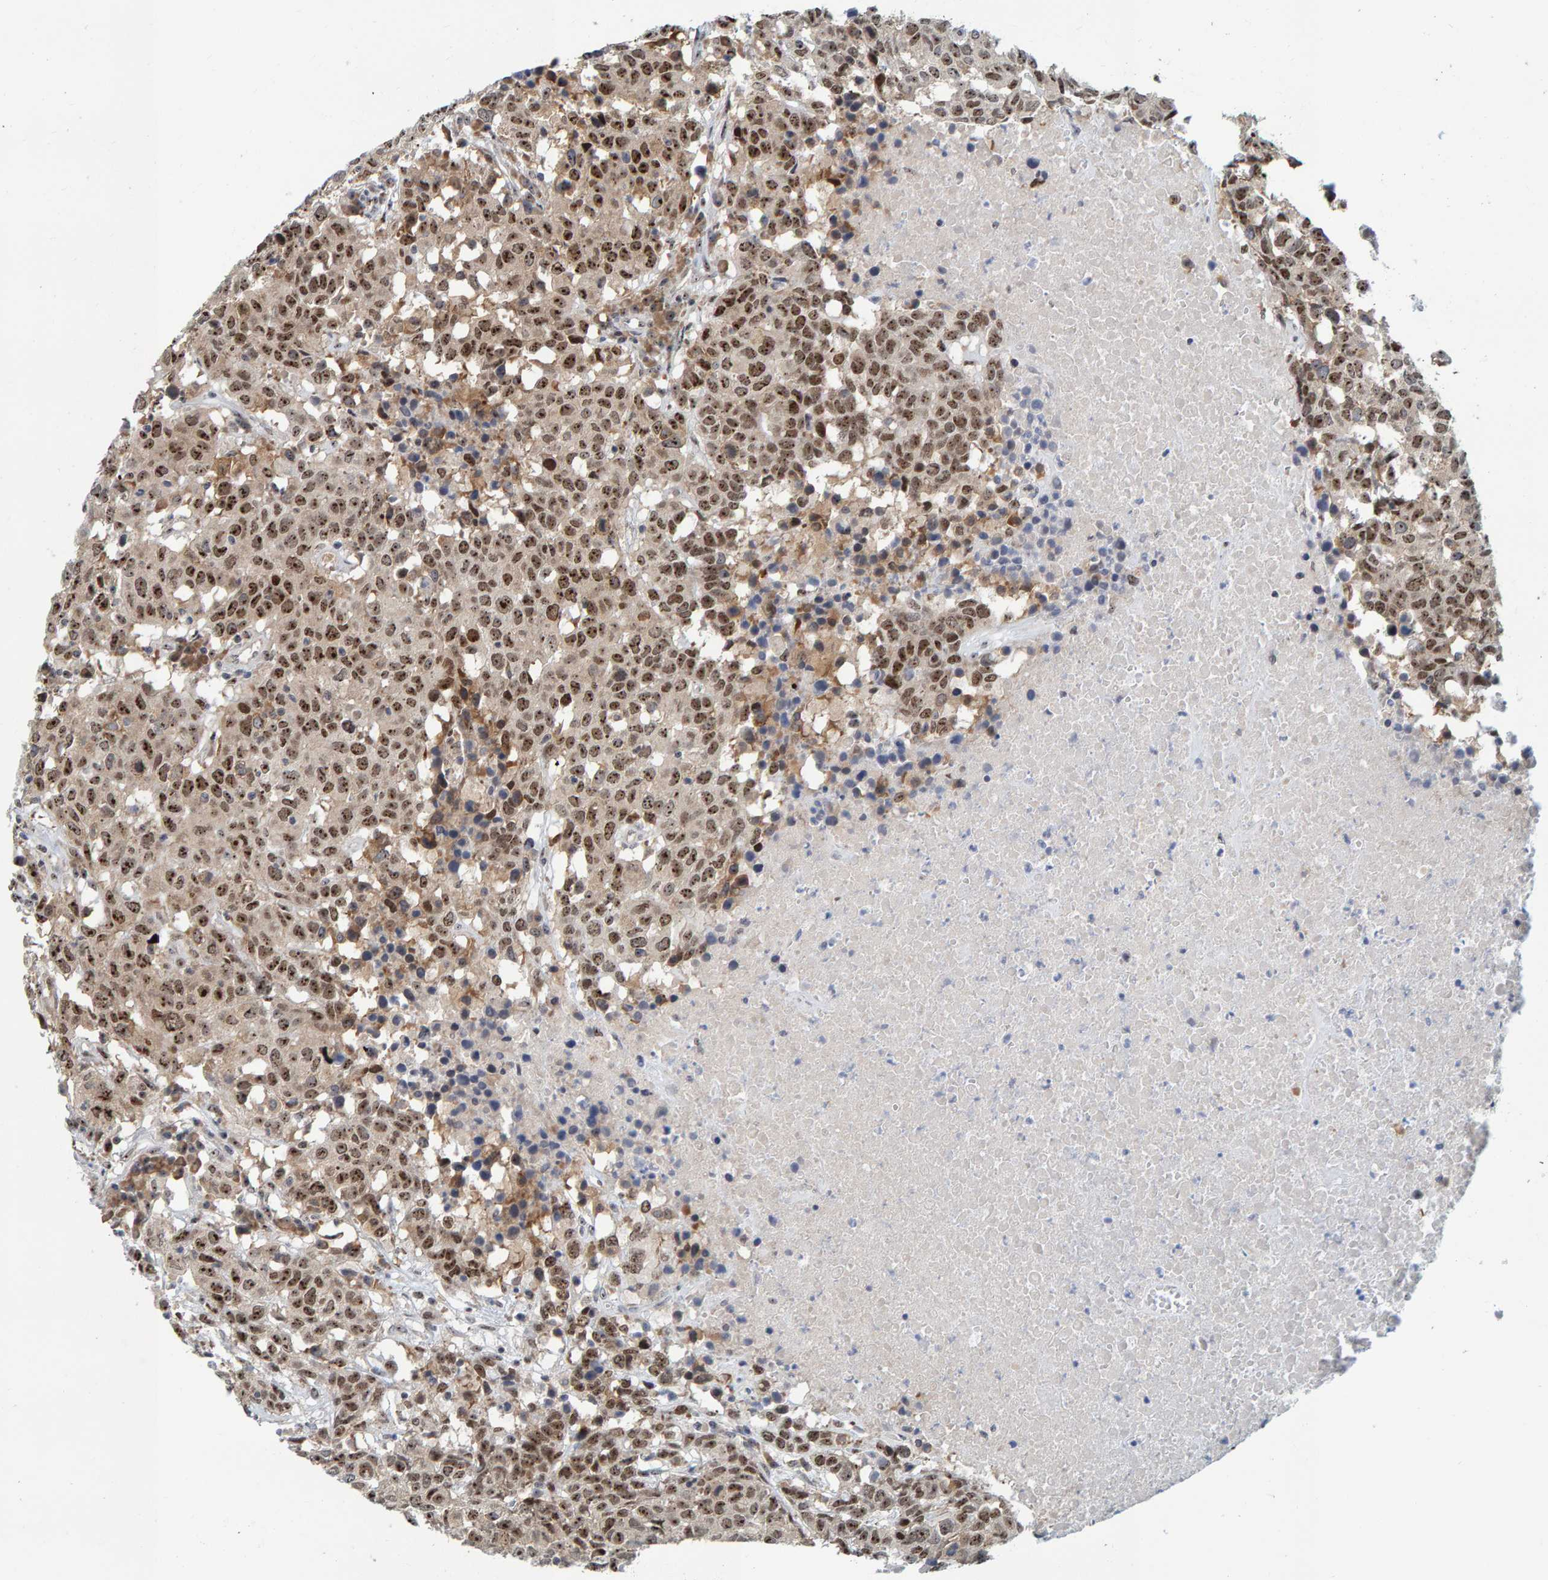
{"staining": {"intensity": "moderate", "quantity": ">75%", "location": "nuclear"}, "tissue": "head and neck cancer", "cell_type": "Tumor cells", "image_type": "cancer", "snomed": [{"axis": "morphology", "description": "Squamous cell carcinoma, NOS"}, {"axis": "topography", "description": "Head-Neck"}], "caption": "Moderate nuclear expression for a protein is identified in approximately >75% of tumor cells of head and neck cancer (squamous cell carcinoma) using immunohistochemistry (IHC).", "gene": "POLR1E", "patient": {"sex": "male", "age": 66}}